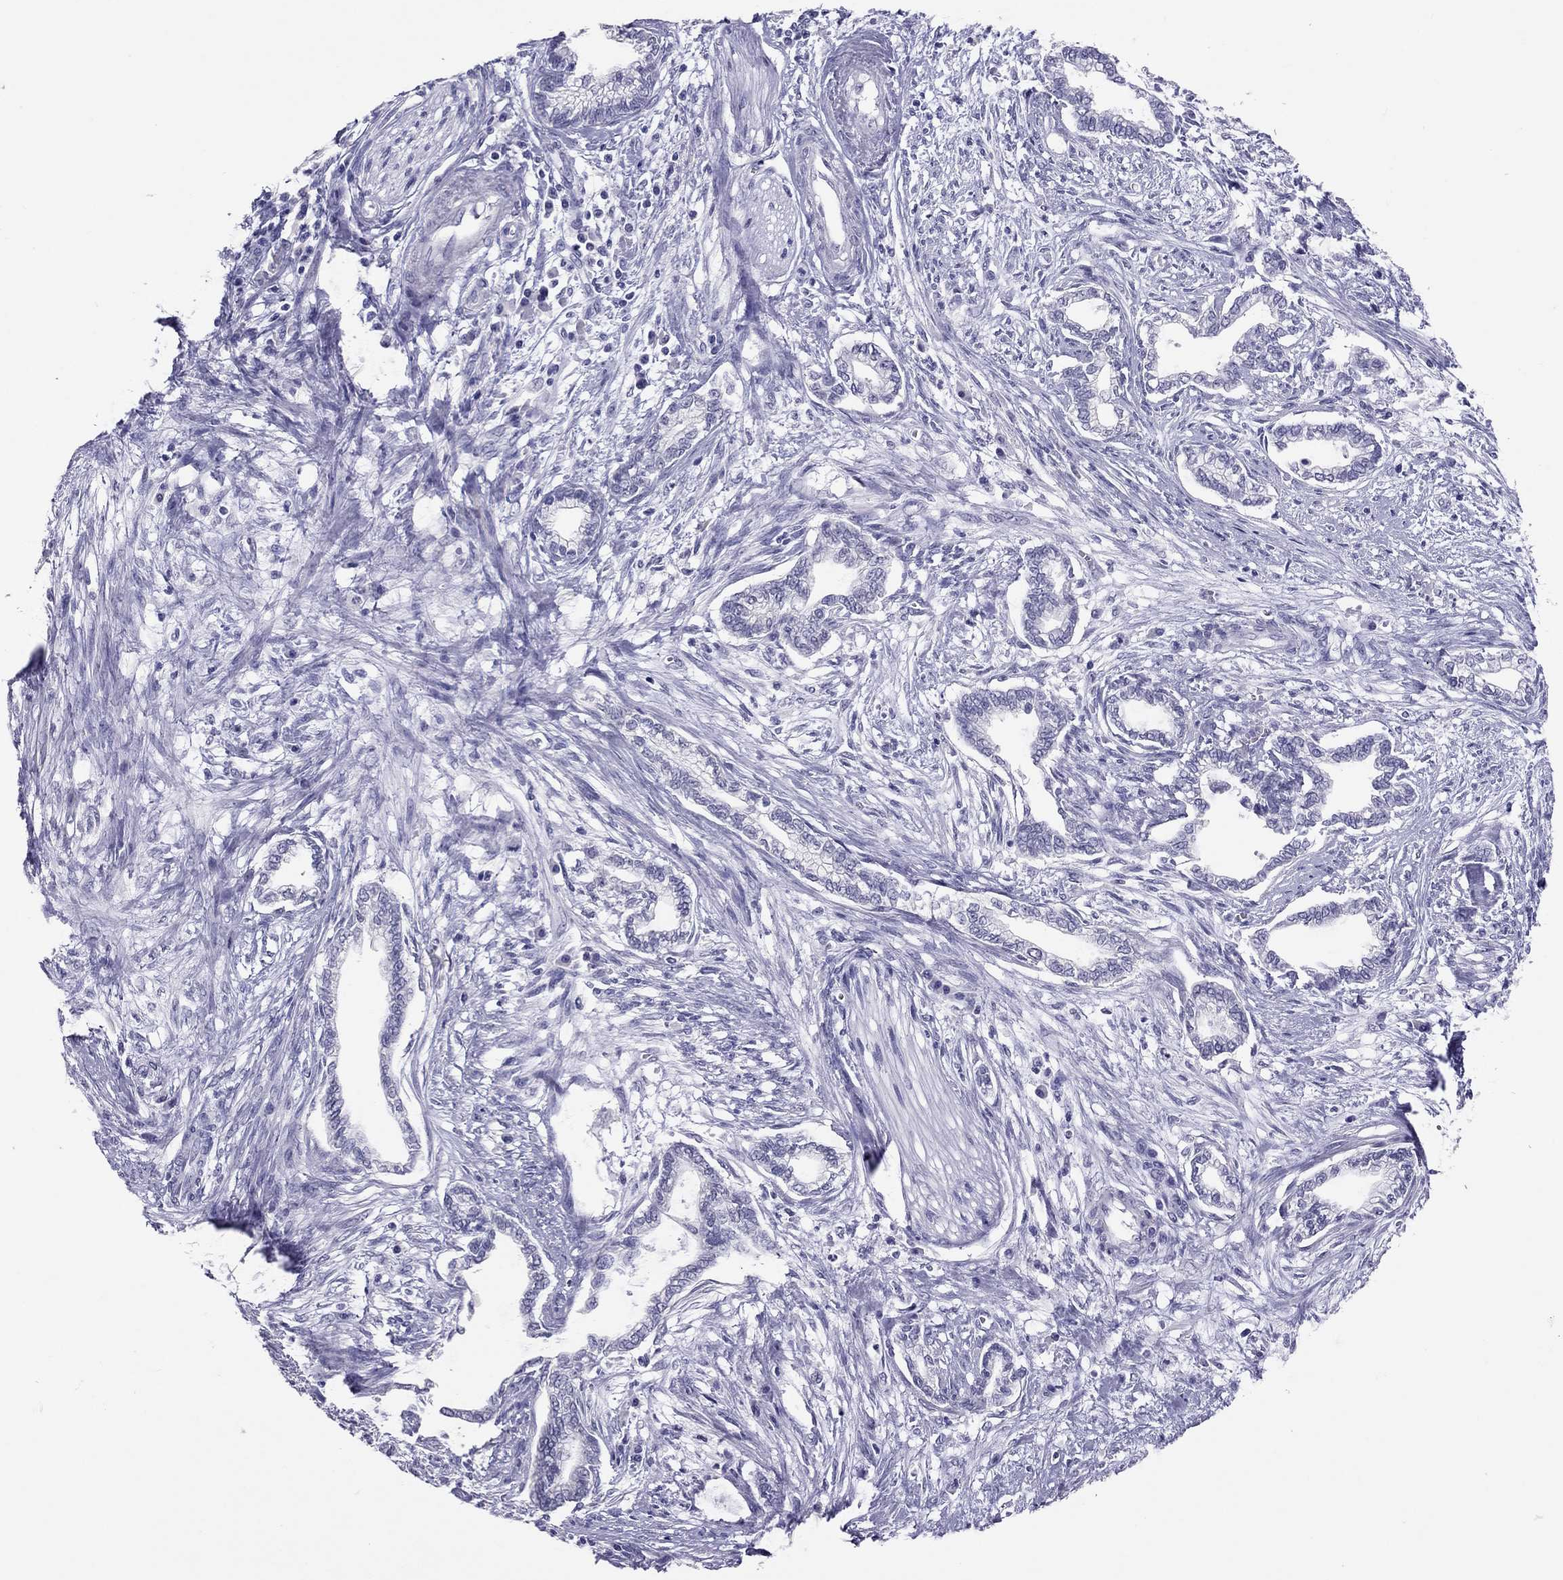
{"staining": {"intensity": "negative", "quantity": "none", "location": "none"}, "tissue": "cervical cancer", "cell_type": "Tumor cells", "image_type": "cancer", "snomed": [{"axis": "morphology", "description": "Adenocarcinoma, NOS"}, {"axis": "topography", "description": "Cervix"}], "caption": "High magnification brightfield microscopy of cervical cancer (adenocarcinoma) stained with DAB (3,3'-diaminobenzidine) (brown) and counterstained with hematoxylin (blue): tumor cells show no significant positivity.", "gene": "PSMB11", "patient": {"sex": "female", "age": 62}}